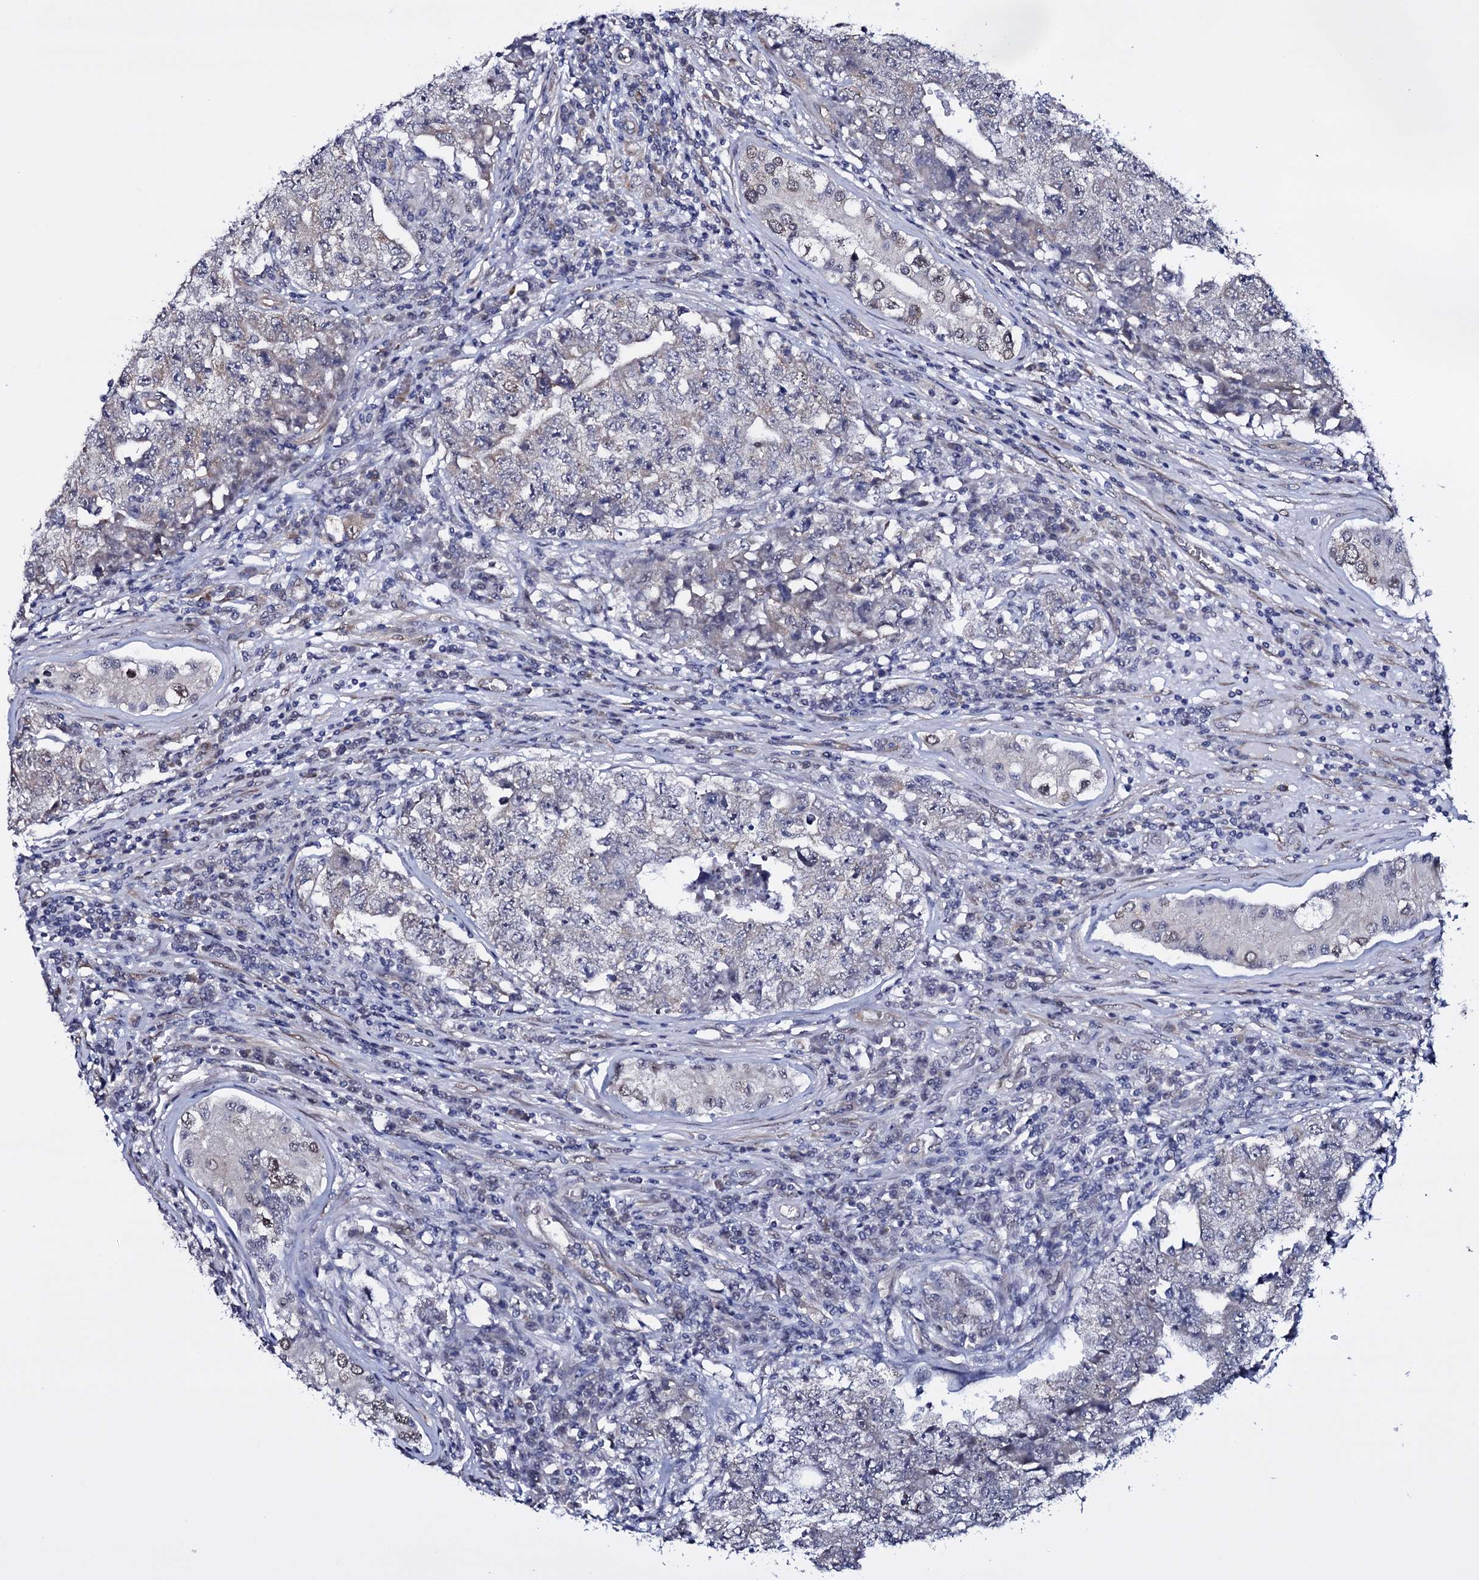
{"staining": {"intensity": "negative", "quantity": "none", "location": "none"}, "tissue": "testis cancer", "cell_type": "Tumor cells", "image_type": "cancer", "snomed": [{"axis": "morphology", "description": "Carcinoma, Embryonal, NOS"}, {"axis": "topography", "description": "Testis"}], "caption": "A histopathology image of testis embryonal carcinoma stained for a protein exhibits no brown staining in tumor cells. (DAB (3,3'-diaminobenzidine) immunohistochemistry (IHC) with hematoxylin counter stain).", "gene": "GAREM1", "patient": {"sex": "male", "age": 17}}